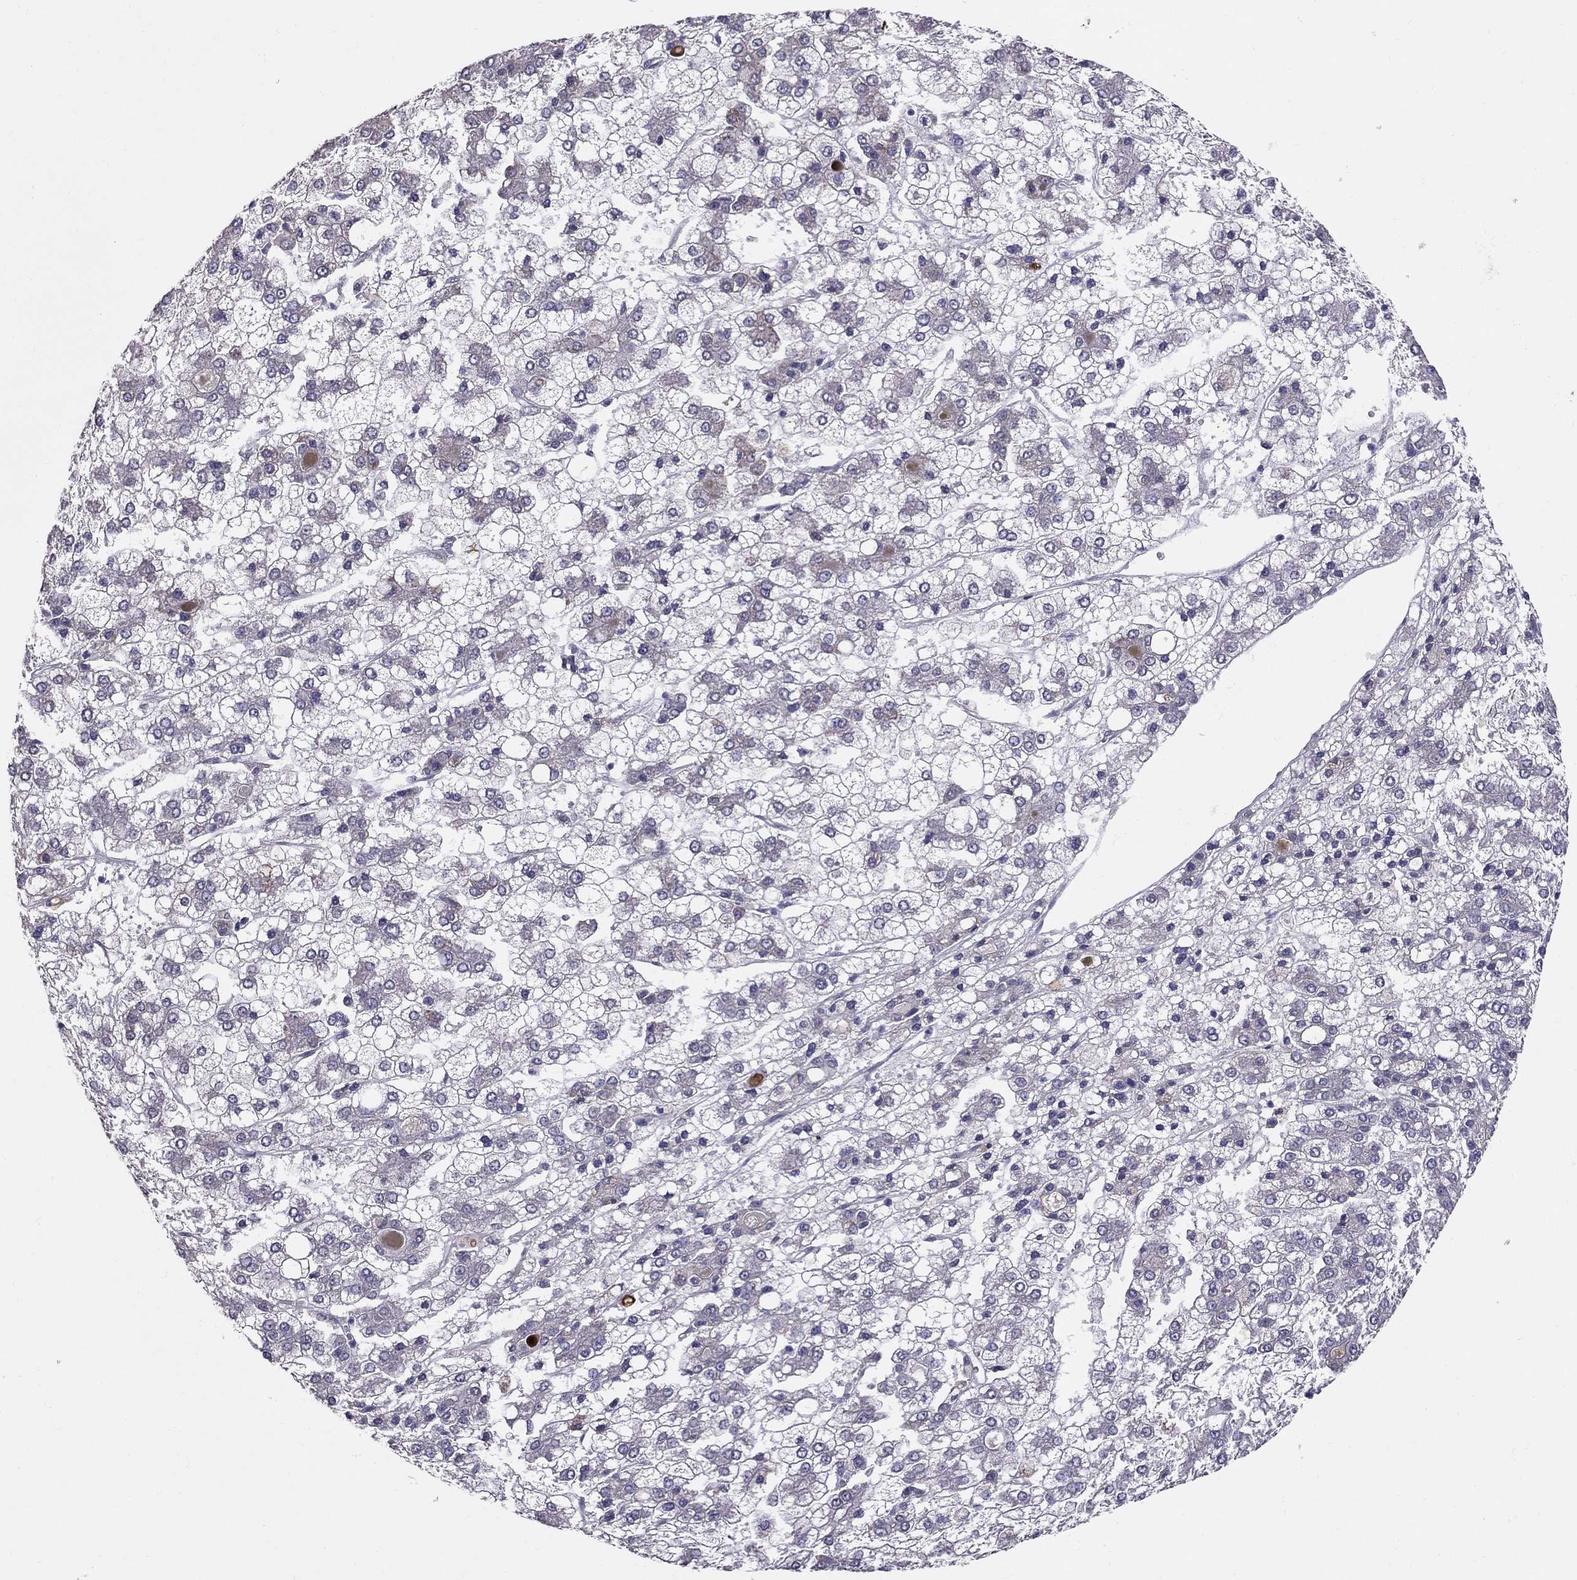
{"staining": {"intensity": "negative", "quantity": "none", "location": "none"}, "tissue": "liver cancer", "cell_type": "Tumor cells", "image_type": "cancer", "snomed": [{"axis": "morphology", "description": "Carcinoma, Hepatocellular, NOS"}, {"axis": "topography", "description": "Liver"}], "caption": "An immunohistochemistry photomicrograph of liver cancer (hepatocellular carcinoma) is shown. There is no staining in tumor cells of liver cancer (hepatocellular carcinoma).", "gene": "MYO3B", "patient": {"sex": "male", "age": 73}}